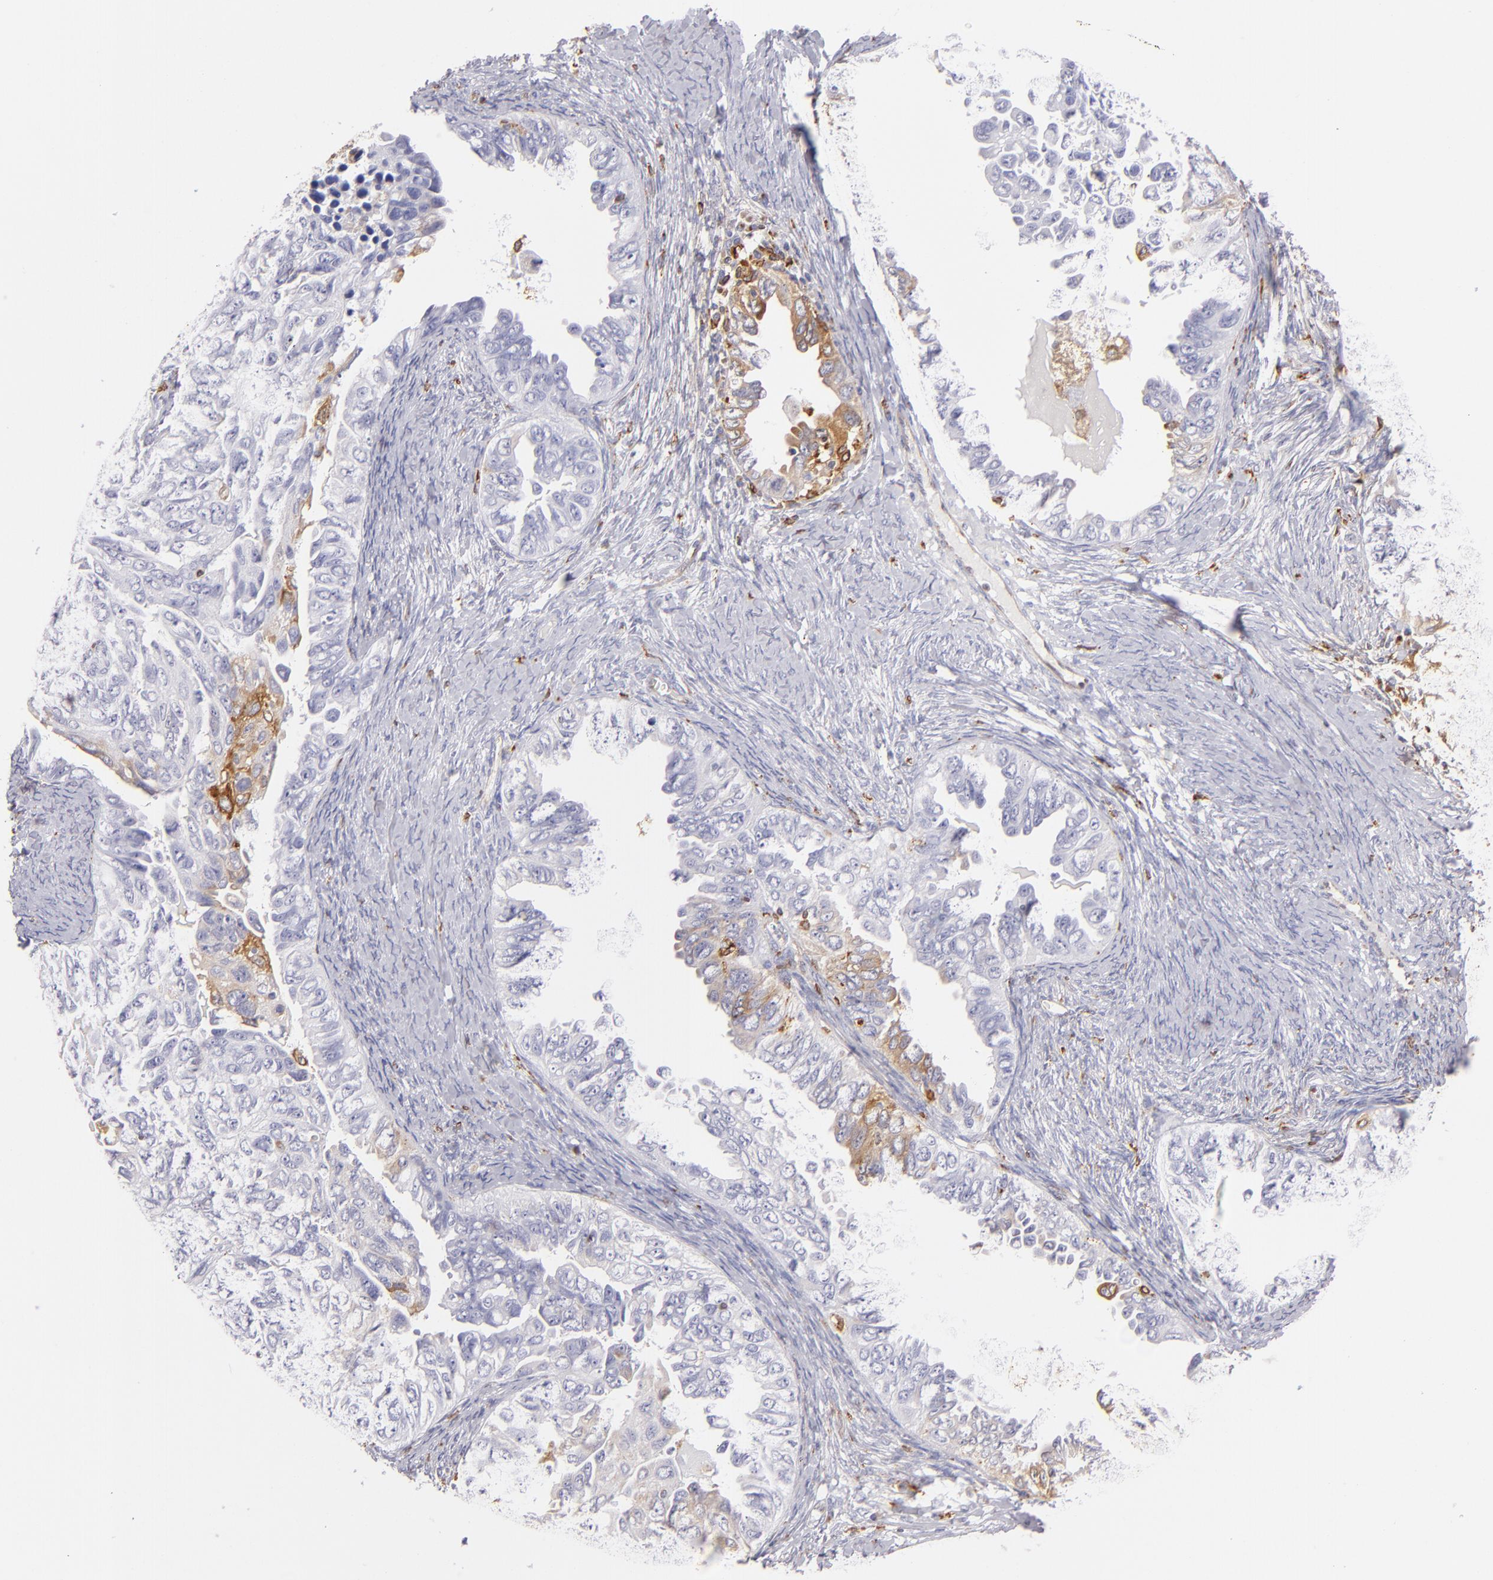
{"staining": {"intensity": "moderate", "quantity": "<25%", "location": "cytoplasmic/membranous"}, "tissue": "ovarian cancer", "cell_type": "Tumor cells", "image_type": "cancer", "snomed": [{"axis": "morphology", "description": "Cystadenocarcinoma, serous, NOS"}, {"axis": "topography", "description": "Ovary"}], "caption": "High-power microscopy captured an immunohistochemistry histopathology image of ovarian cancer, revealing moderate cytoplasmic/membranous expression in approximately <25% of tumor cells.", "gene": "CD74", "patient": {"sex": "female", "age": 82}}